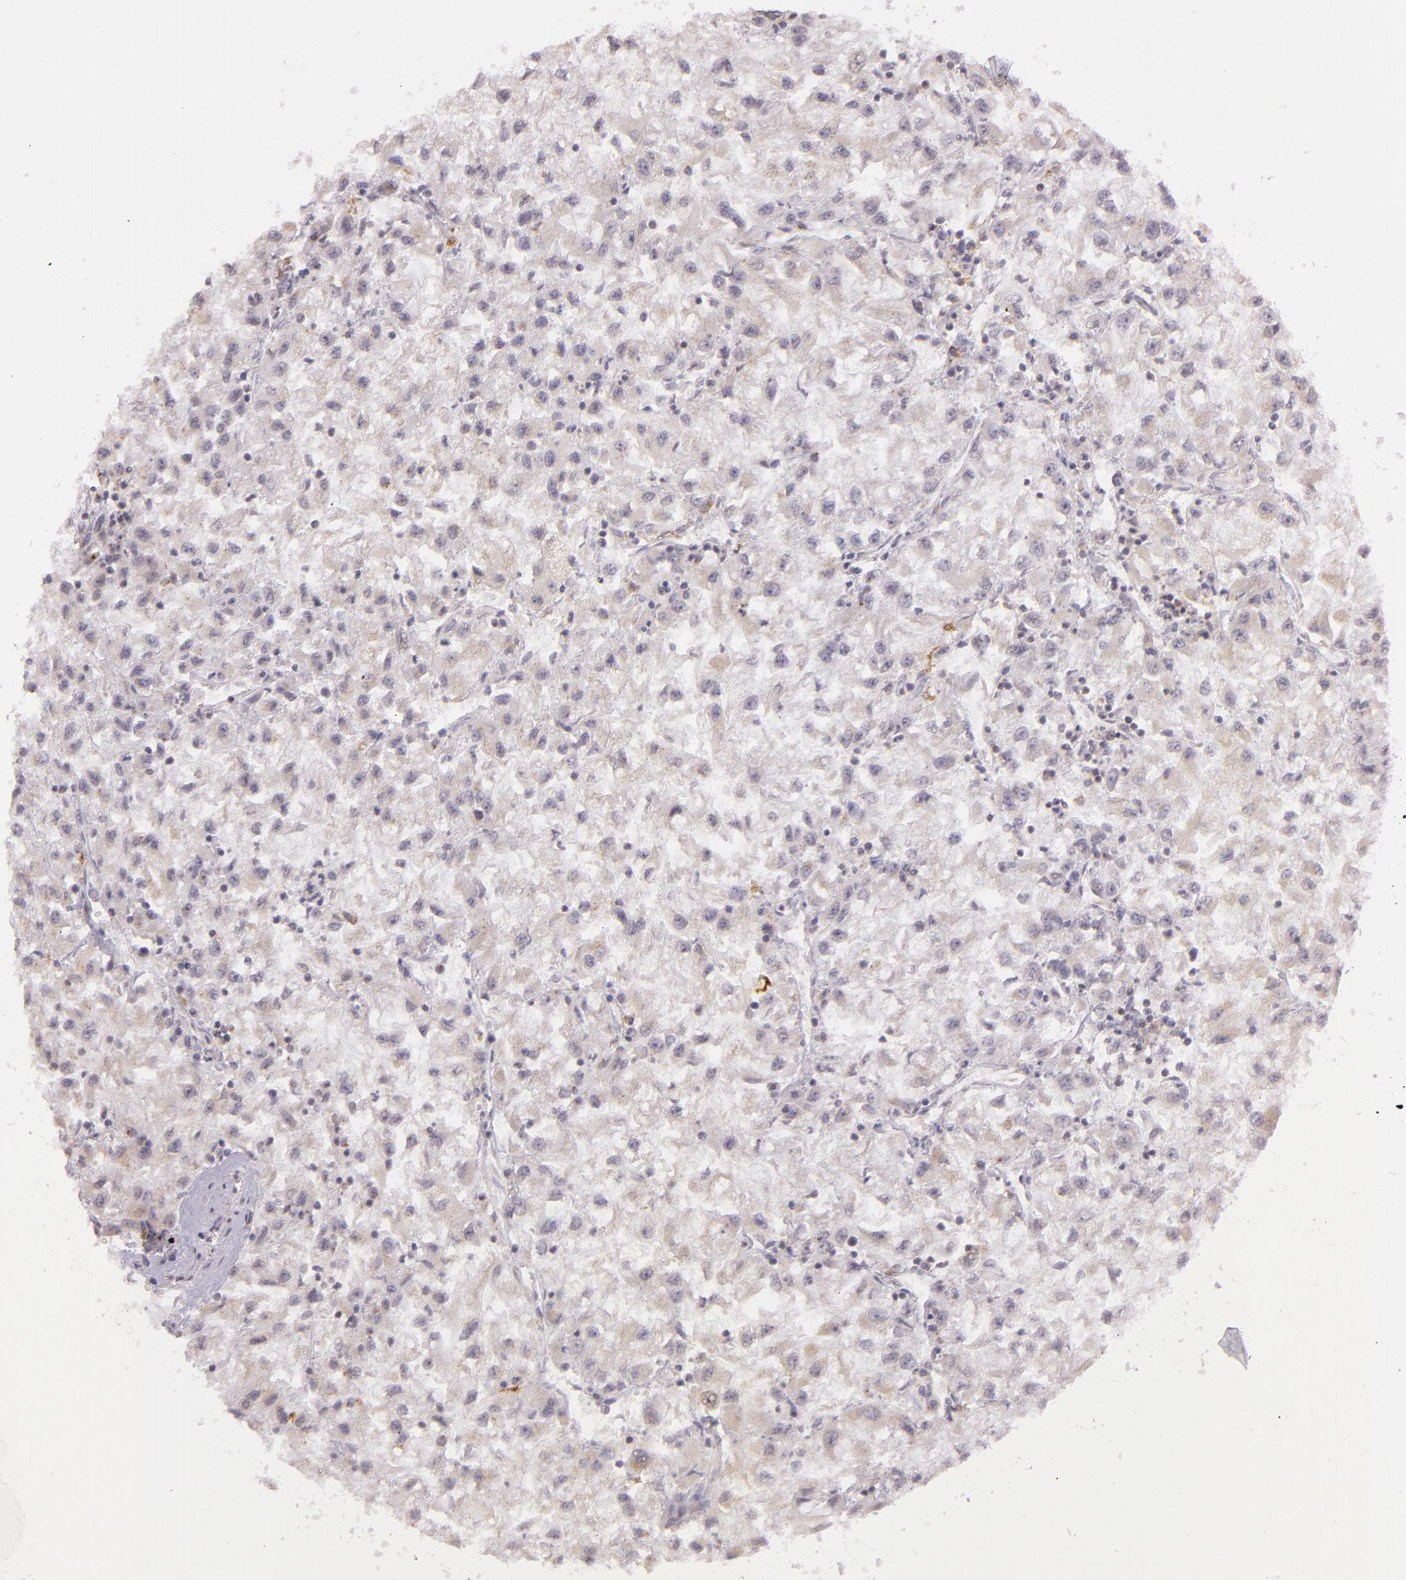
{"staining": {"intensity": "weak", "quantity": ">75%", "location": "cytoplasmic/membranous"}, "tissue": "renal cancer", "cell_type": "Tumor cells", "image_type": "cancer", "snomed": [{"axis": "morphology", "description": "Adenocarcinoma, NOS"}, {"axis": "topography", "description": "Kidney"}], "caption": "The image demonstrates a brown stain indicating the presence of a protein in the cytoplasmic/membranous of tumor cells in adenocarcinoma (renal).", "gene": "LGMN", "patient": {"sex": "male", "age": 59}}